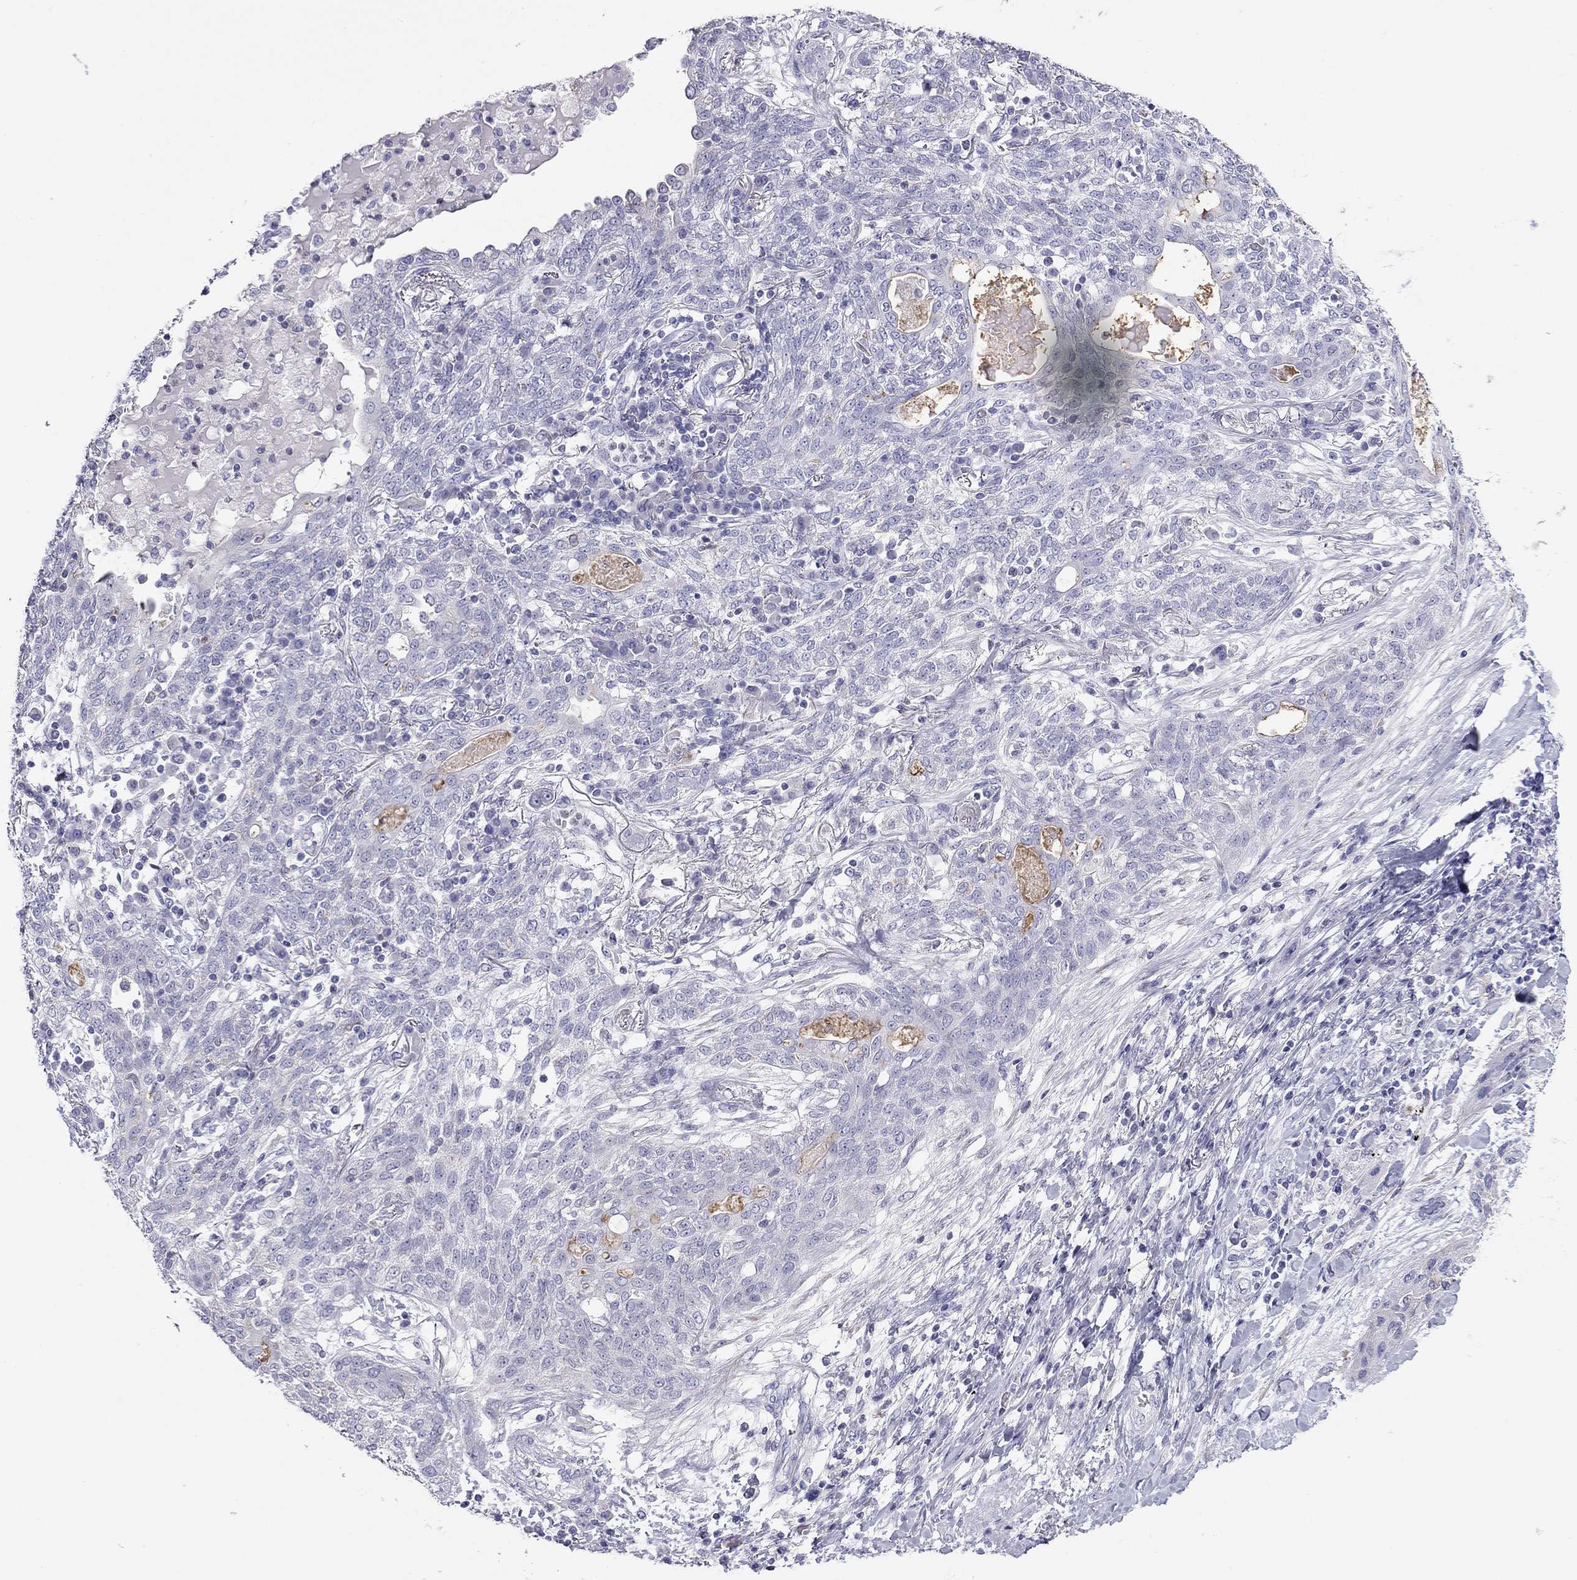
{"staining": {"intensity": "negative", "quantity": "none", "location": "none"}, "tissue": "lung cancer", "cell_type": "Tumor cells", "image_type": "cancer", "snomed": [{"axis": "morphology", "description": "Squamous cell carcinoma, NOS"}, {"axis": "topography", "description": "Lung"}], "caption": "An IHC micrograph of lung cancer is shown. There is no staining in tumor cells of lung cancer. (DAB (3,3'-diaminobenzidine) IHC with hematoxylin counter stain).", "gene": "SLC46A2", "patient": {"sex": "female", "age": 70}}